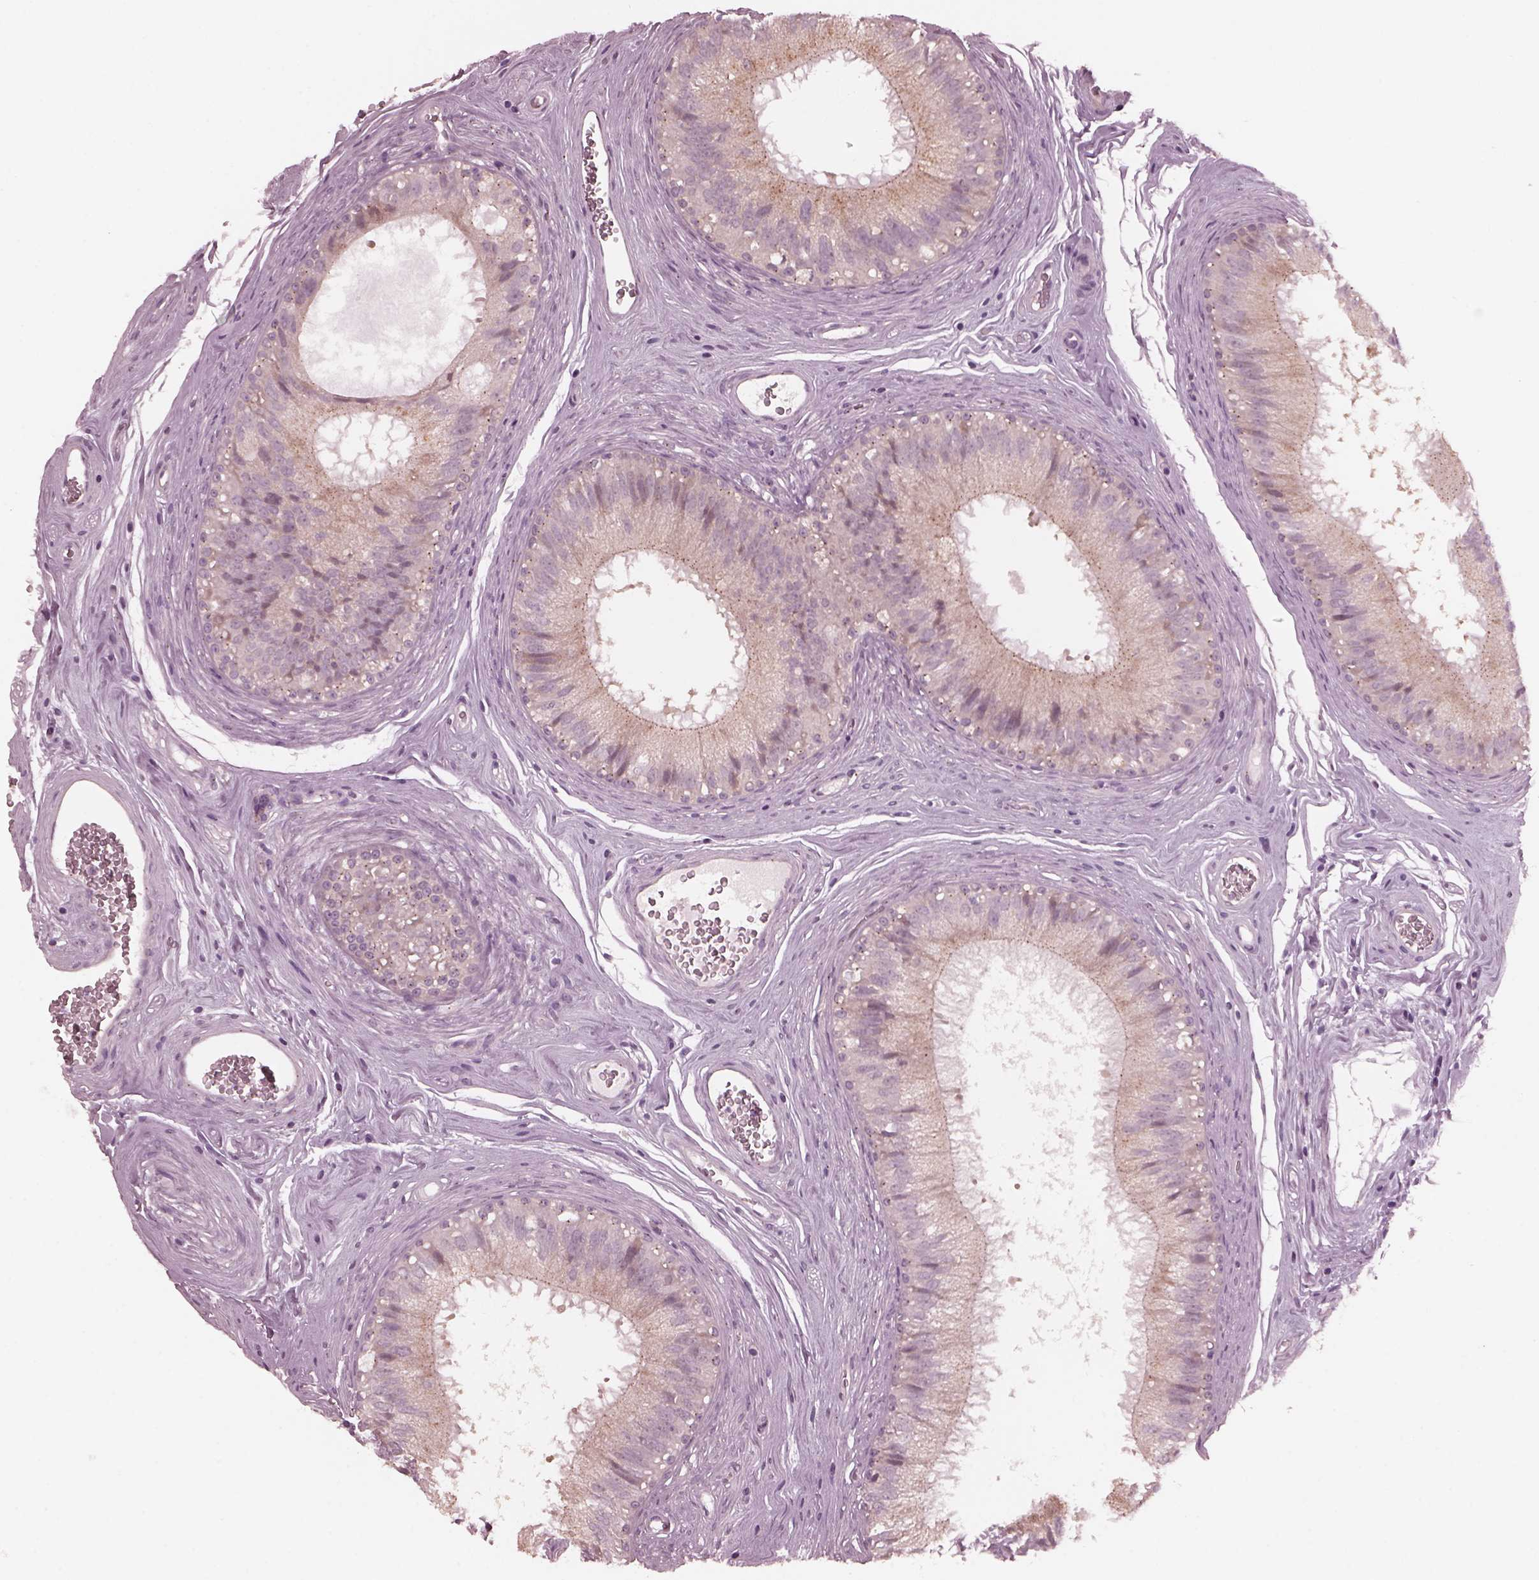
{"staining": {"intensity": "negative", "quantity": "none", "location": "none"}, "tissue": "epididymis", "cell_type": "Glandular cells", "image_type": "normal", "snomed": [{"axis": "morphology", "description": "Normal tissue, NOS"}, {"axis": "topography", "description": "Epididymis"}], "caption": "The image demonstrates no staining of glandular cells in unremarkable epididymis. Nuclei are stained in blue.", "gene": "SAXO1", "patient": {"sex": "male", "age": 37}}